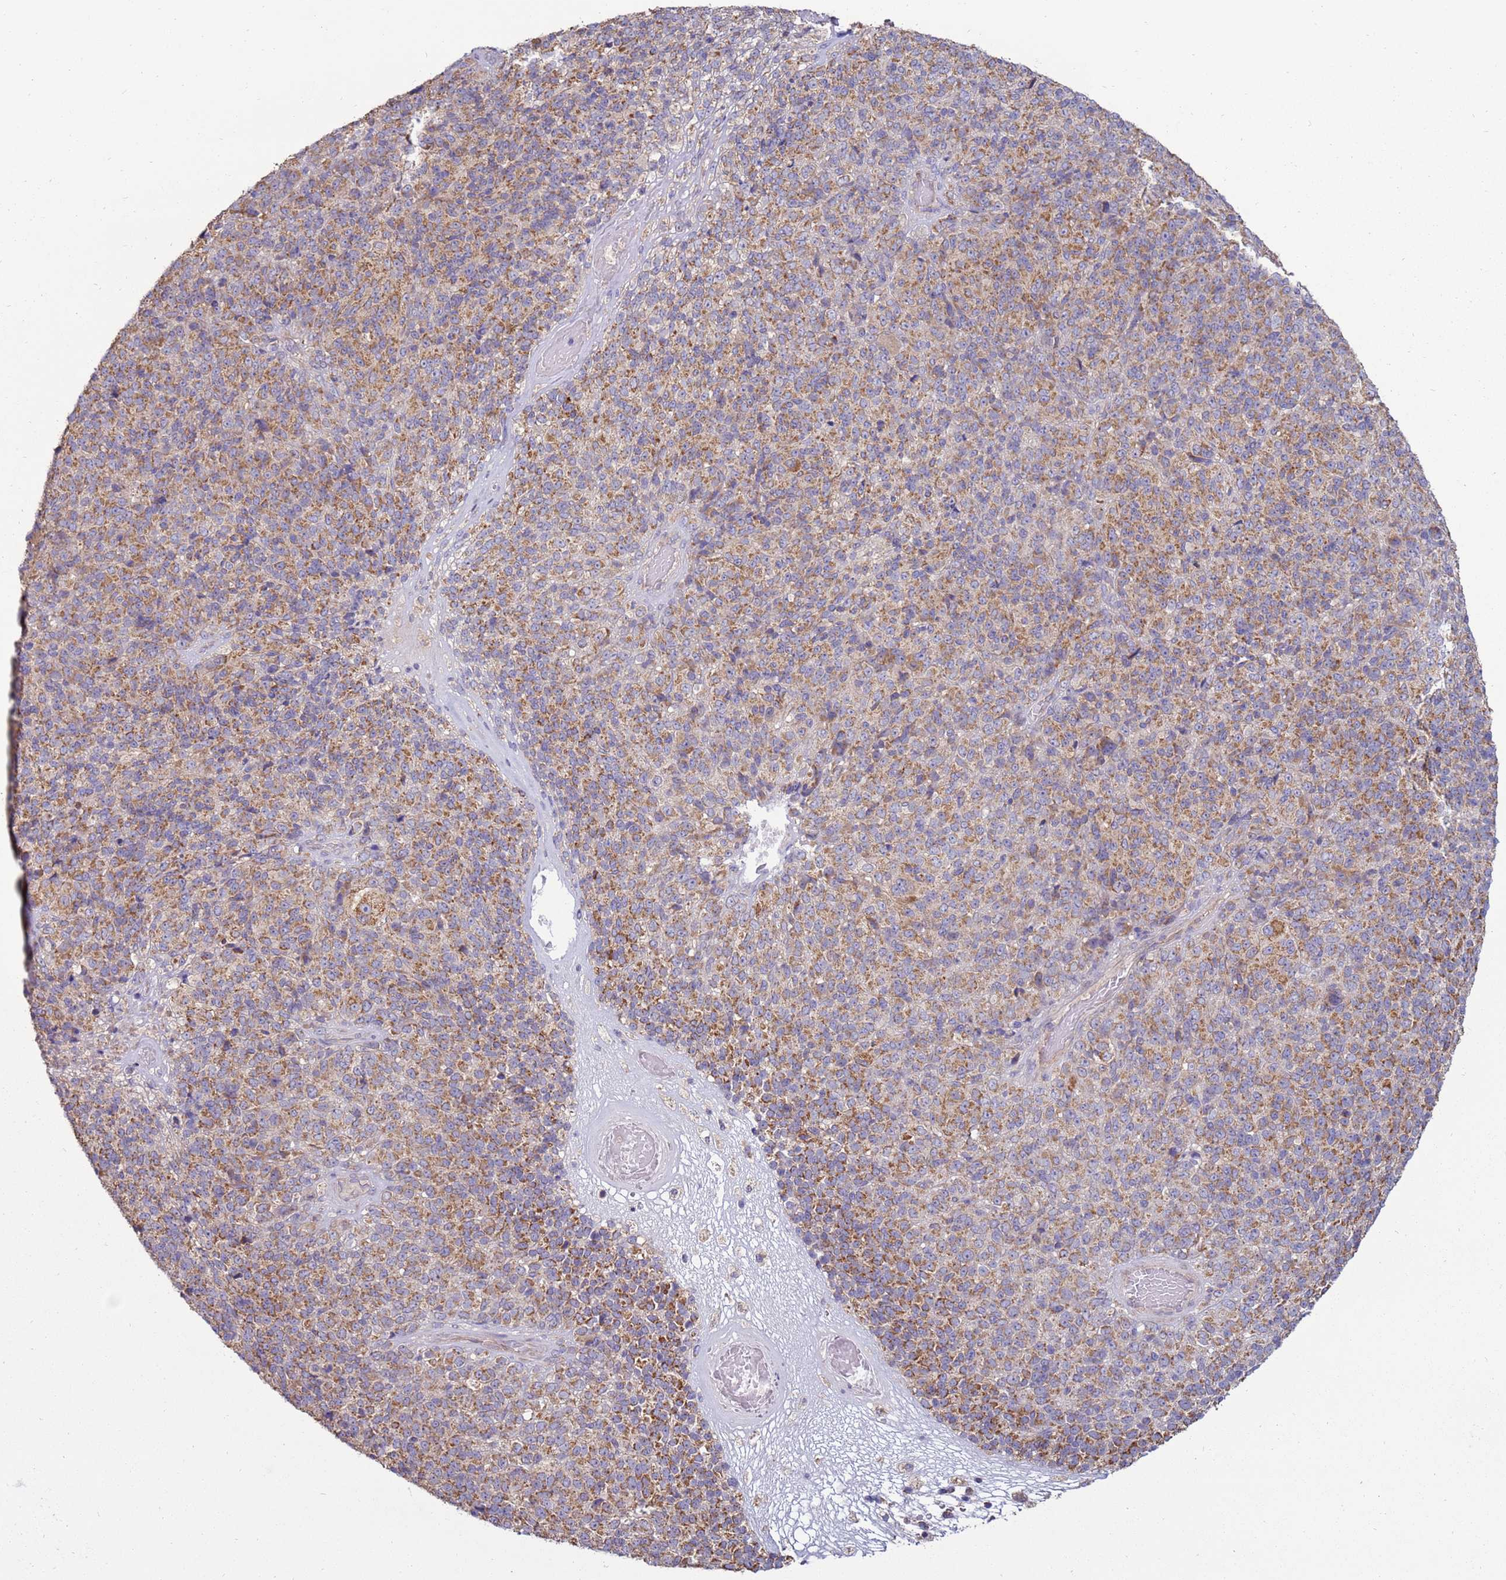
{"staining": {"intensity": "moderate", "quantity": ">75%", "location": "cytoplasmic/membranous"}, "tissue": "melanoma", "cell_type": "Tumor cells", "image_type": "cancer", "snomed": [{"axis": "morphology", "description": "Malignant melanoma, Metastatic site"}, {"axis": "topography", "description": "Brain"}], "caption": "Immunohistochemical staining of melanoma exhibits moderate cytoplasmic/membranous protein positivity in about >75% of tumor cells. The staining was performed using DAB to visualize the protein expression in brown, while the nuclei were stained in blue with hematoxylin (Magnification: 20x).", "gene": "TRAPPC4", "patient": {"sex": "female", "age": 56}}